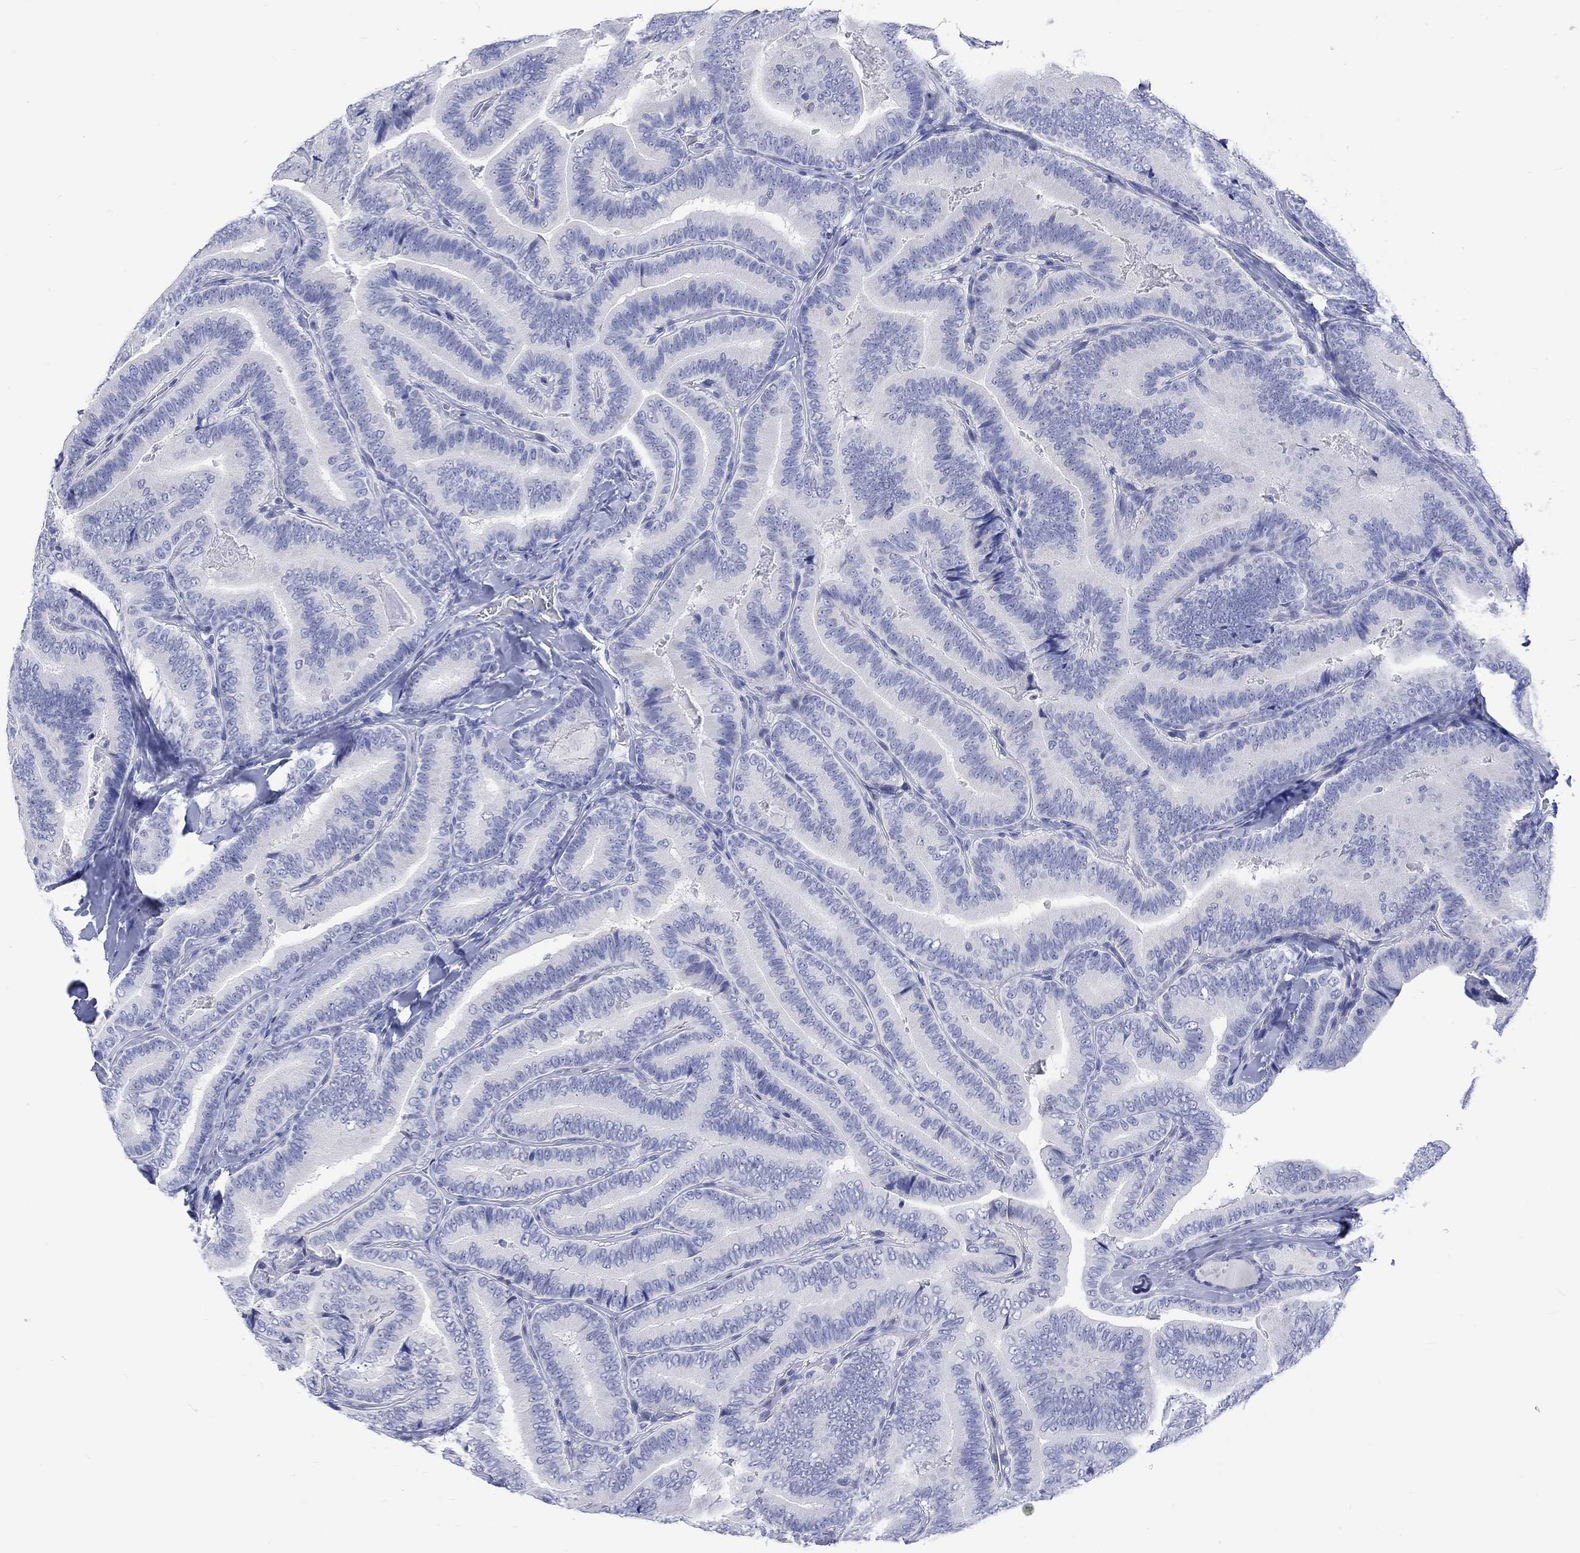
{"staining": {"intensity": "negative", "quantity": "none", "location": "none"}, "tissue": "thyroid cancer", "cell_type": "Tumor cells", "image_type": "cancer", "snomed": [{"axis": "morphology", "description": "Papillary adenocarcinoma, NOS"}, {"axis": "topography", "description": "Thyroid gland"}], "caption": "DAB (3,3'-diaminobenzidine) immunohistochemical staining of thyroid papillary adenocarcinoma shows no significant expression in tumor cells.", "gene": "MSI1", "patient": {"sex": "male", "age": 61}}